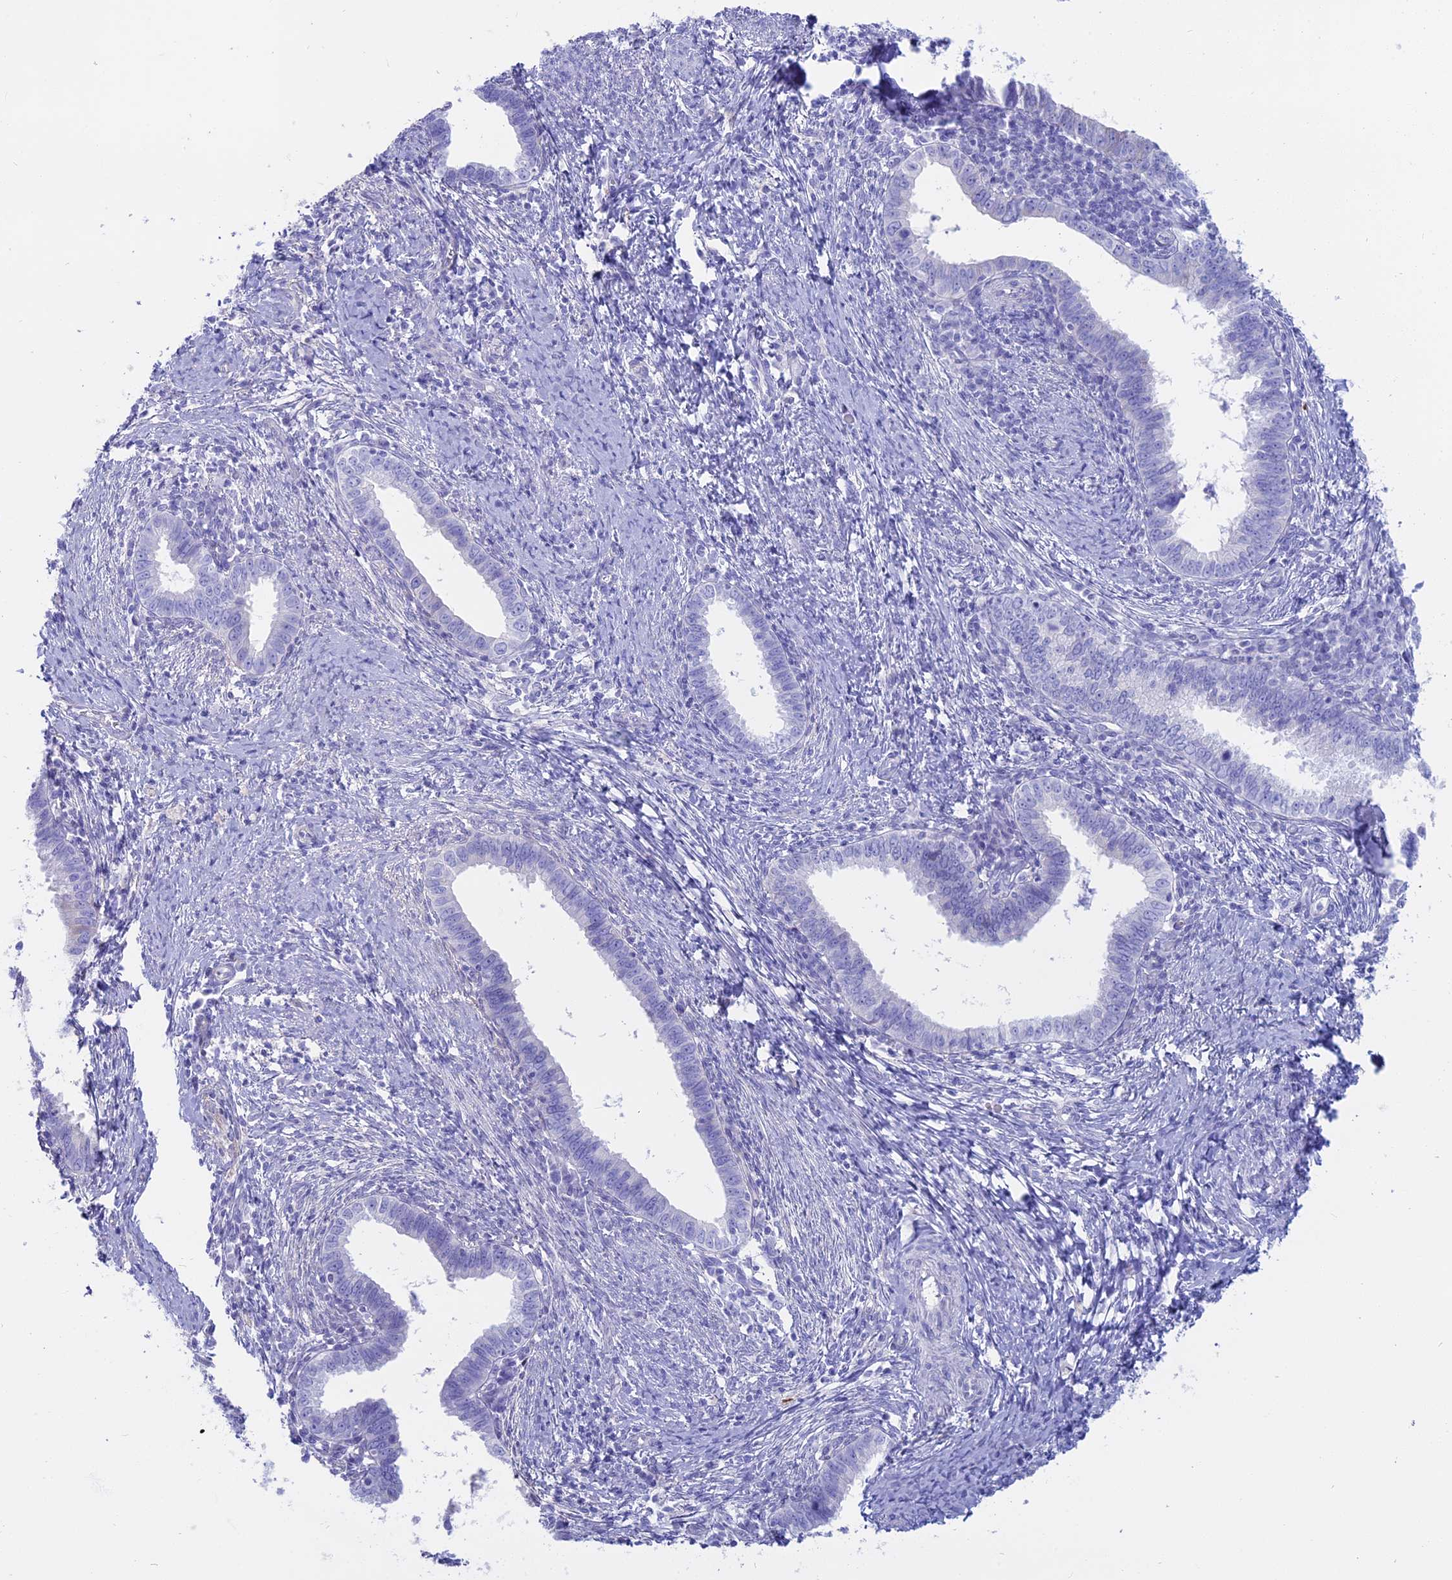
{"staining": {"intensity": "negative", "quantity": "none", "location": "none"}, "tissue": "cervical cancer", "cell_type": "Tumor cells", "image_type": "cancer", "snomed": [{"axis": "morphology", "description": "Adenocarcinoma, NOS"}, {"axis": "topography", "description": "Cervix"}], "caption": "DAB (3,3'-diaminobenzidine) immunohistochemical staining of cervical cancer (adenocarcinoma) displays no significant positivity in tumor cells.", "gene": "OR2AE1", "patient": {"sex": "female", "age": 36}}